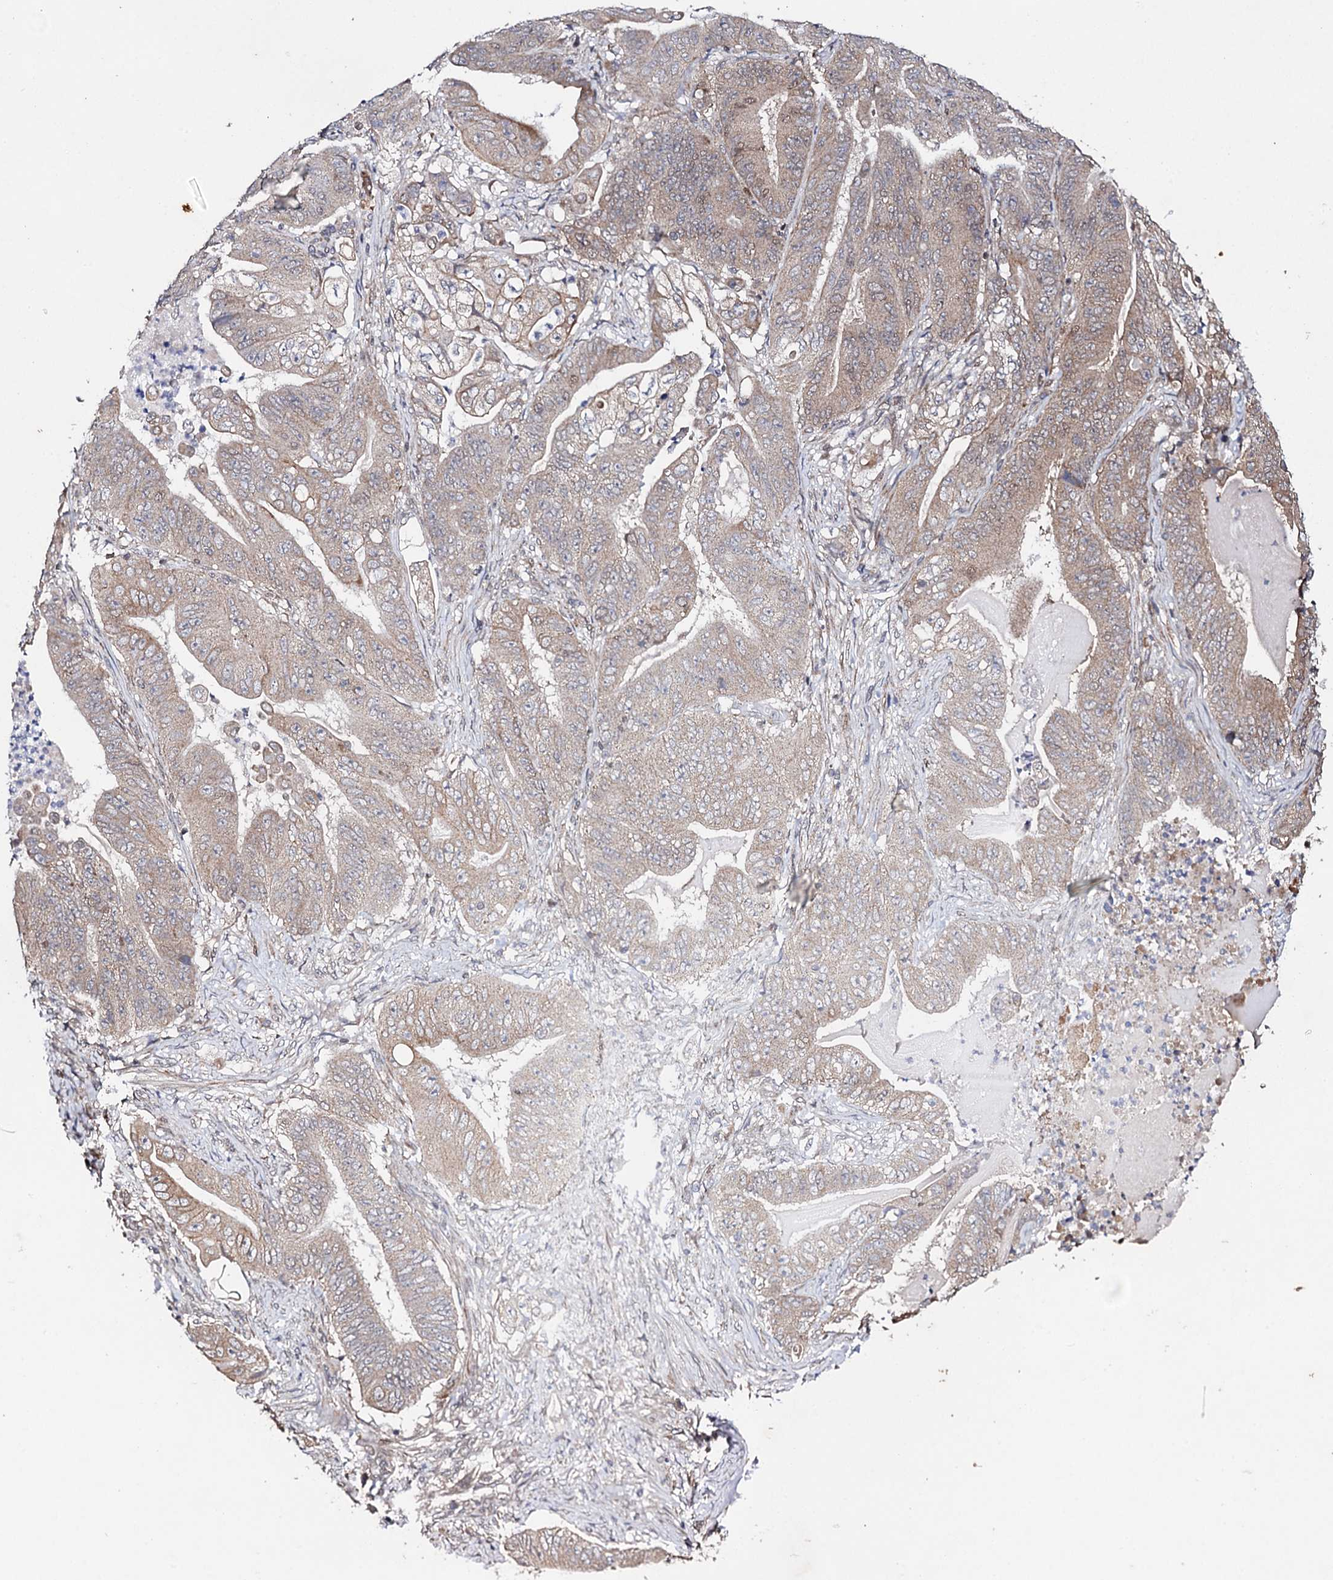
{"staining": {"intensity": "weak", "quantity": "25%-75%", "location": "cytoplasmic/membranous"}, "tissue": "stomach cancer", "cell_type": "Tumor cells", "image_type": "cancer", "snomed": [{"axis": "morphology", "description": "Adenocarcinoma, NOS"}, {"axis": "topography", "description": "Stomach"}], "caption": "Stomach adenocarcinoma tissue exhibits weak cytoplasmic/membranous positivity in about 25%-75% of tumor cells, visualized by immunohistochemistry. The staining is performed using DAB brown chromogen to label protein expression. The nuclei are counter-stained blue using hematoxylin.", "gene": "FAM111A", "patient": {"sex": "female", "age": 73}}